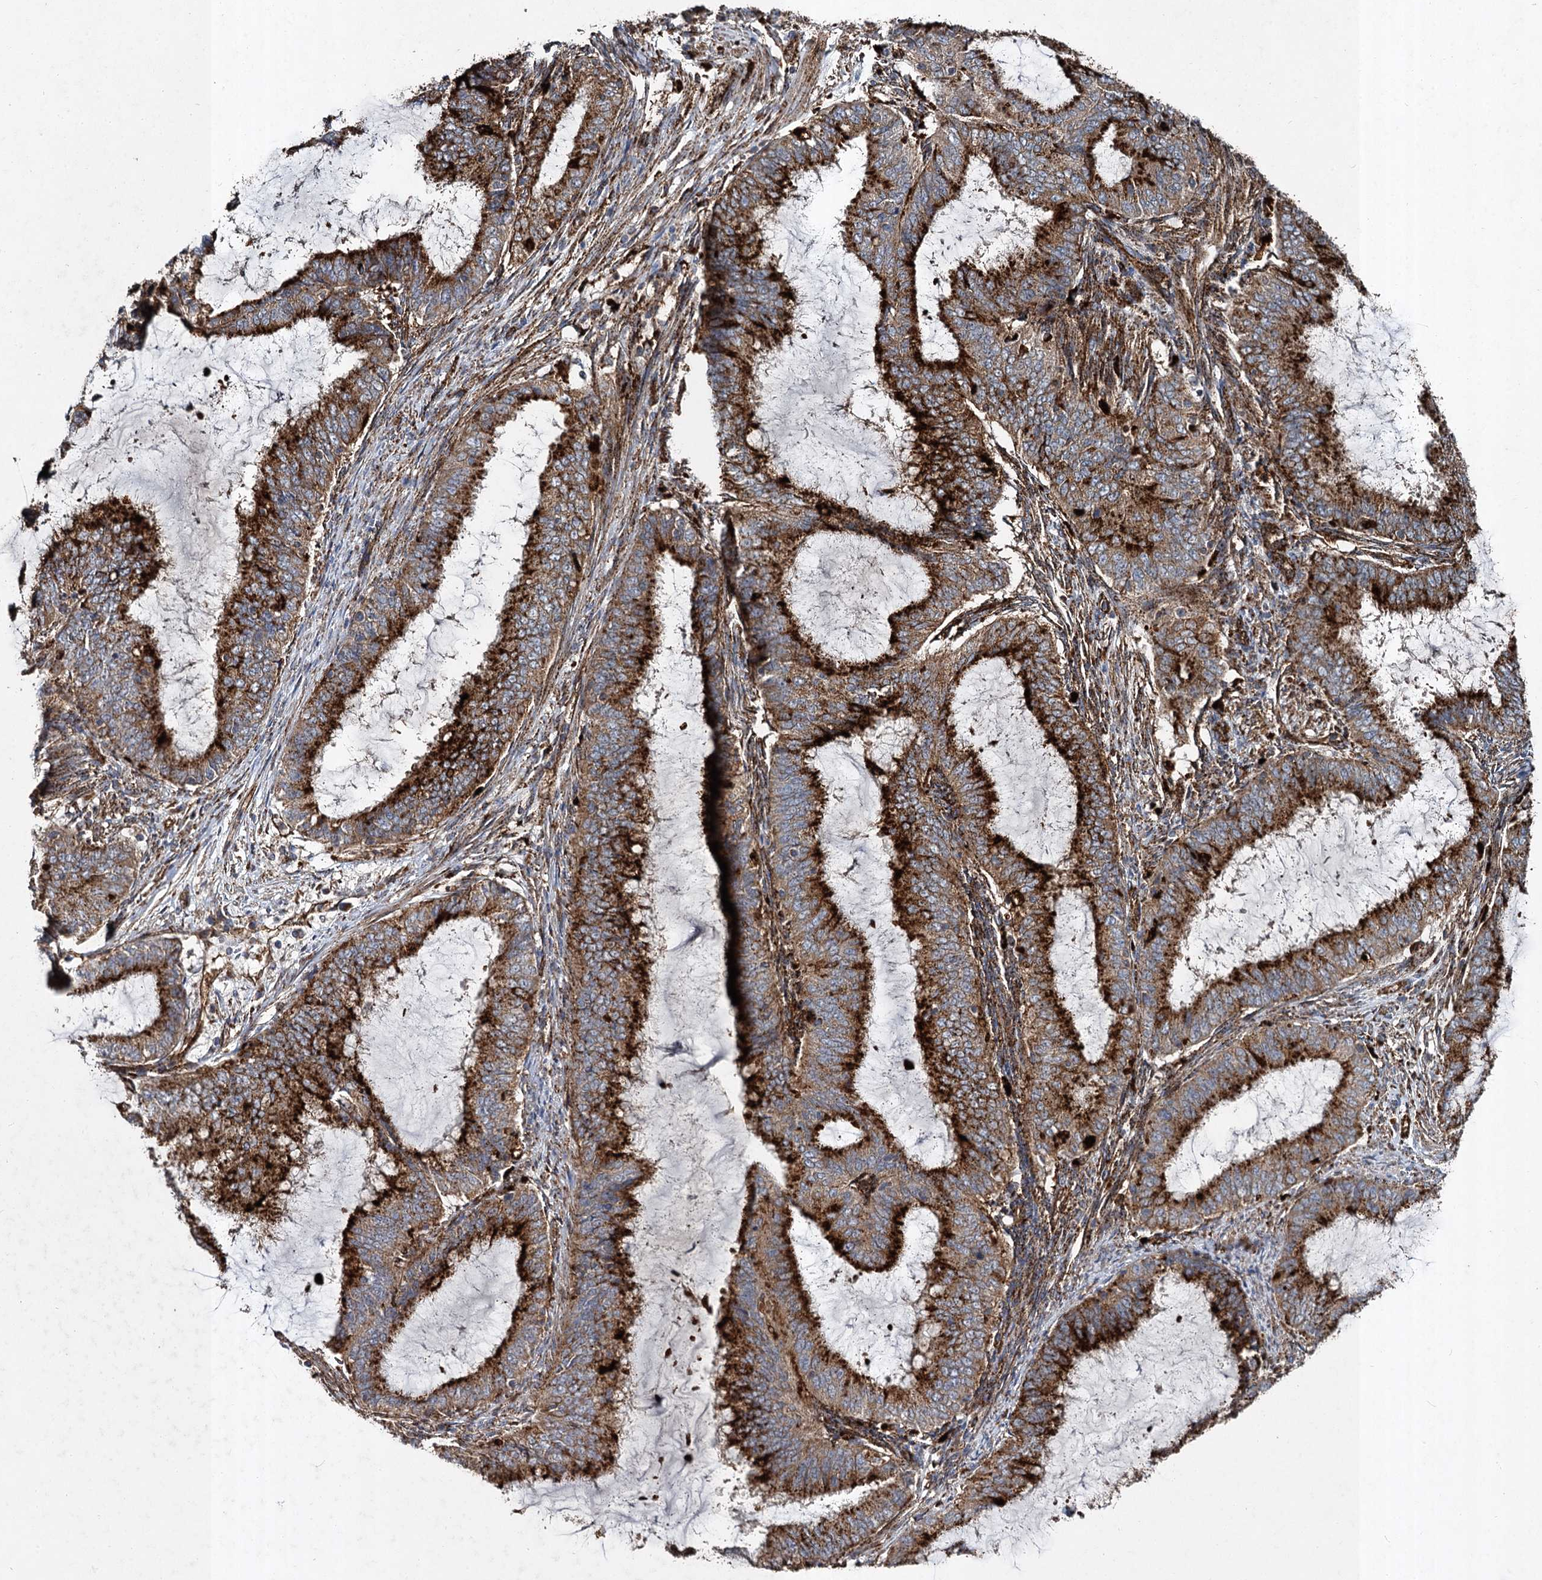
{"staining": {"intensity": "strong", "quantity": ">75%", "location": "cytoplasmic/membranous"}, "tissue": "endometrial cancer", "cell_type": "Tumor cells", "image_type": "cancer", "snomed": [{"axis": "morphology", "description": "Adenocarcinoma, NOS"}, {"axis": "topography", "description": "Endometrium"}], "caption": "Endometrial cancer (adenocarcinoma) stained with a protein marker displays strong staining in tumor cells.", "gene": "GBA1", "patient": {"sex": "female", "age": 51}}